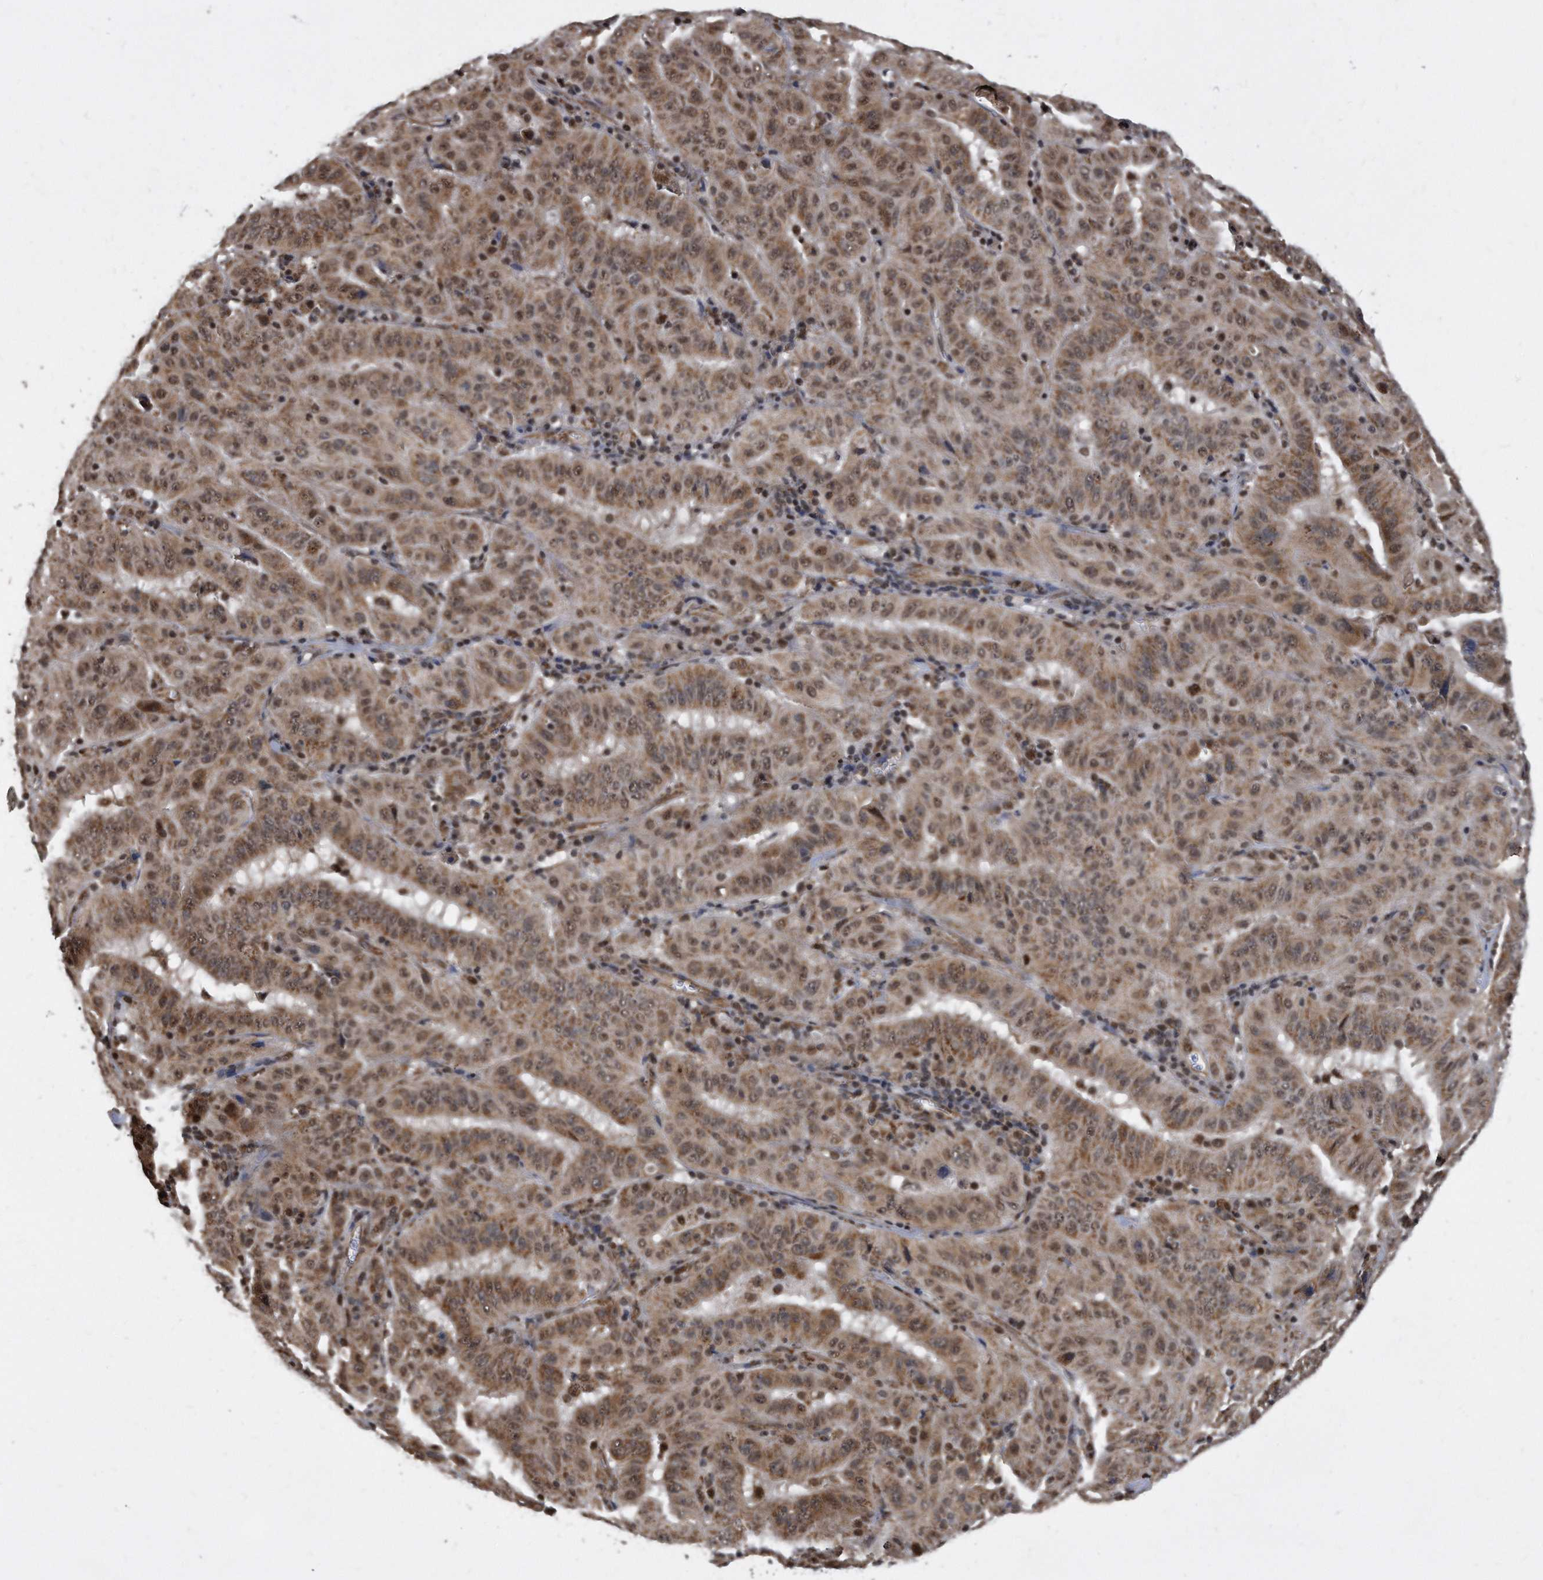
{"staining": {"intensity": "moderate", "quantity": ">75%", "location": "cytoplasmic/membranous,nuclear"}, "tissue": "pancreatic cancer", "cell_type": "Tumor cells", "image_type": "cancer", "snomed": [{"axis": "morphology", "description": "Adenocarcinoma, NOS"}, {"axis": "topography", "description": "Pancreas"}], "caption": "The micrograph demonstrates staining of adenocarcinoma (pancreatic), revealing moderate cytoplasmic/membranous and nuclear protein staining (brown color) within tumor cells.", "gene": "DUSP22", "patient": {"sex": "male", "age": 63}}